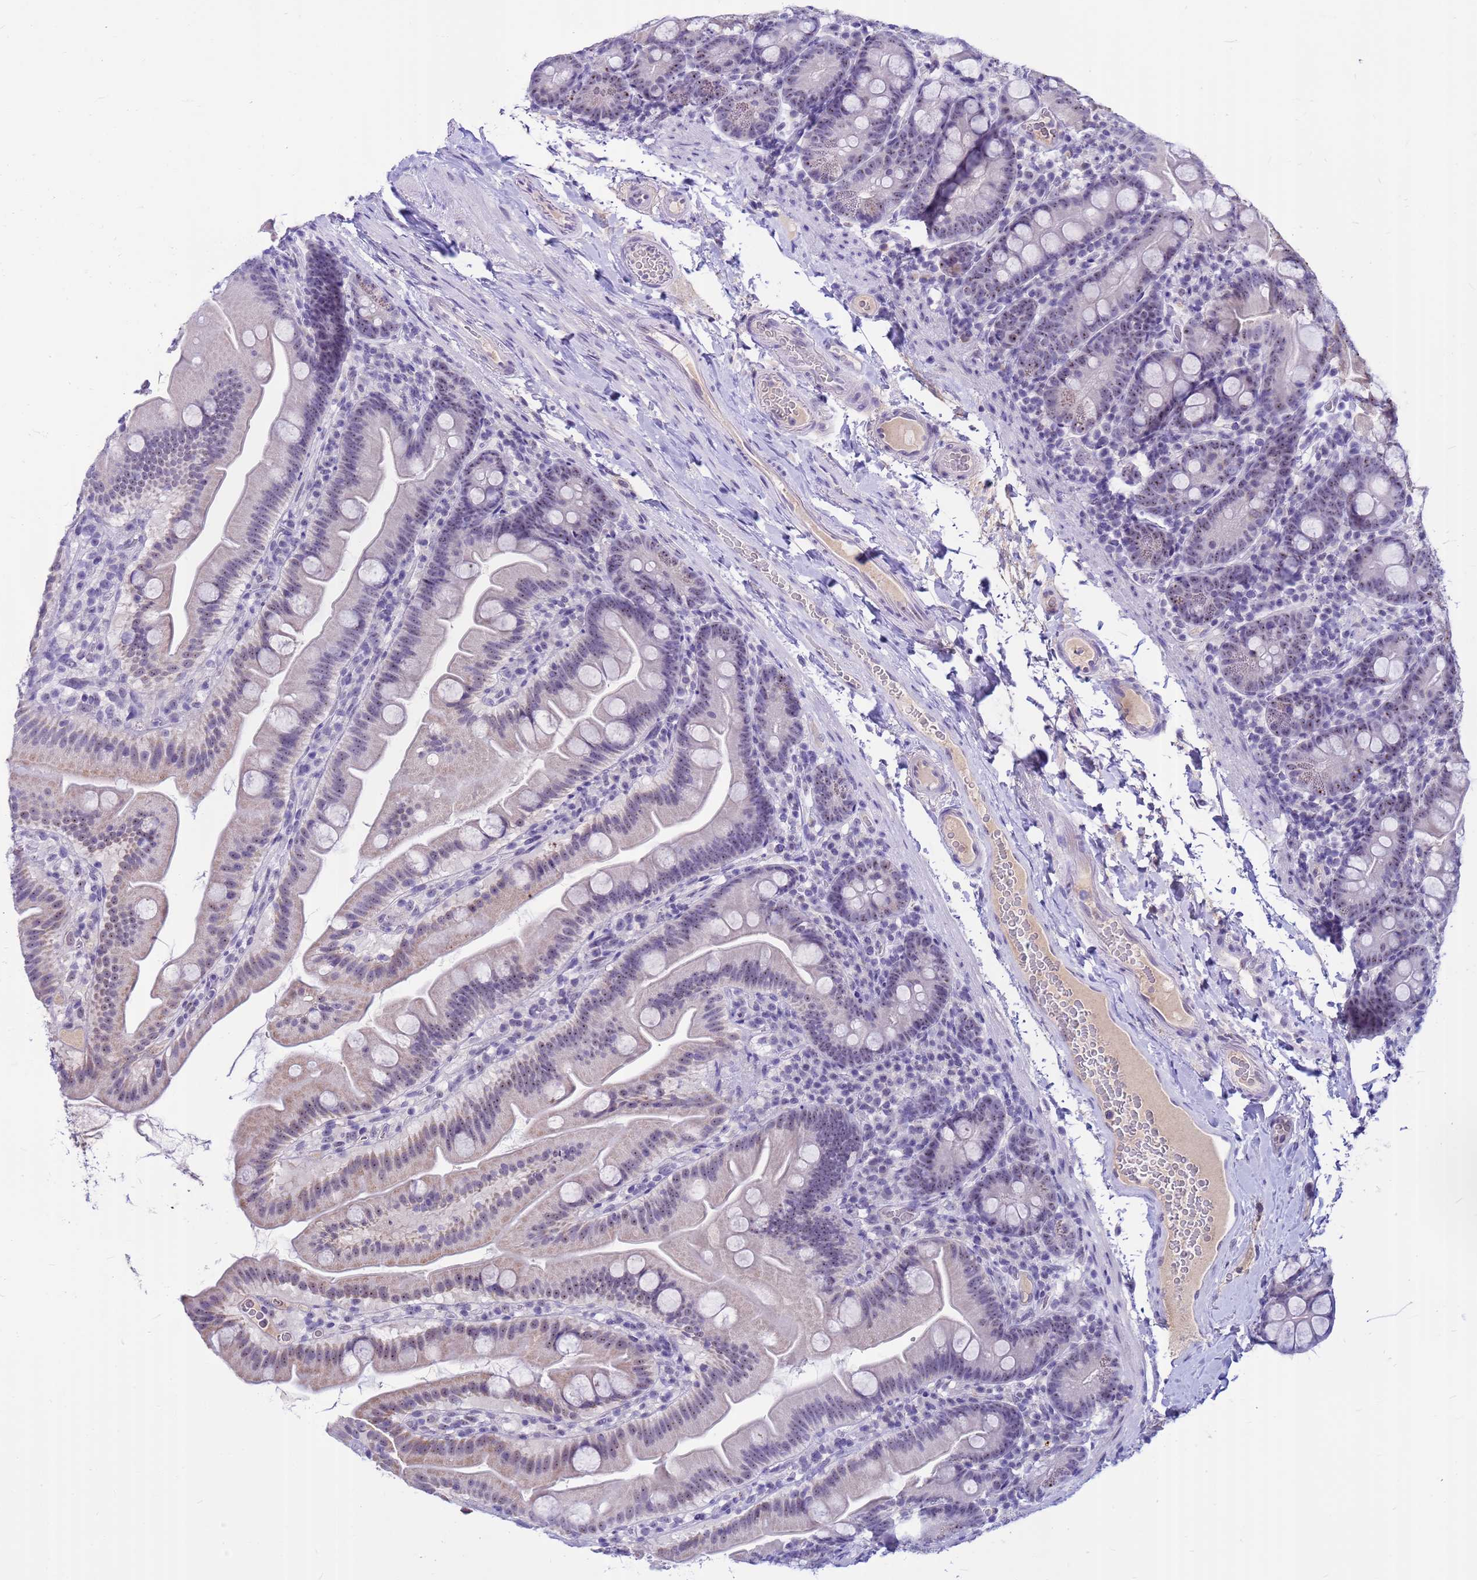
{"staining": {"intensity": "moderate", "quantity": "<25%", "location": "cytoplasmic/membranous"}, "tissue": "small intestine", "cell_type": "Glandular cells", "image_type": "normal", "snomed": [{"axis": "morphology", "description": "Normal tissue, NOS"}, {"axis": "topography", "description": "Small intestine"}], "caption": "A brown stain labels moderate cytoplasmic/membranous staining of a protein in glandular cells of normal small intestine.", "gene": "DMRTC2", "patient": {"sex": "female", "age": 68}}